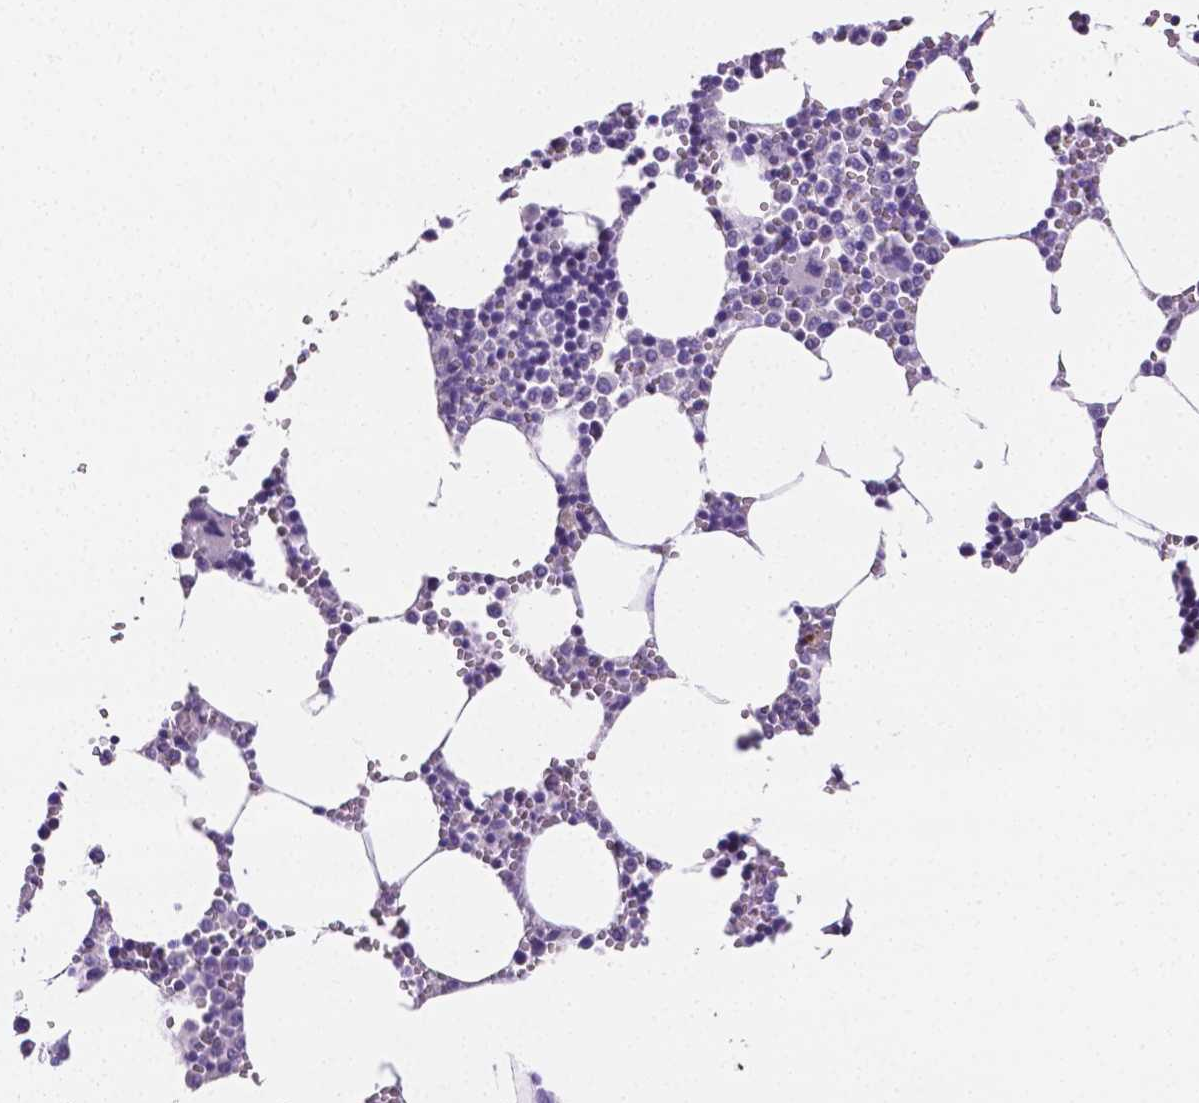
{"staining": {"intensity": "negative", "quantity": "none", "location": "none"}, "tissue": "bone marrow", "cell_type": "Hematopoietic cells", "image_type": "normal", "snomed": [{"axis": "morphology", "description": "Normal tissue, NOS"}, {"axis": "topography", "description": "Bone marrow"}], "caption": "A high-resolution micrograph shows immunohistochemistry (IHC) staining of unremarkable bone marrow, which reveals no significant positivity in hematopoietic cells. (DAB immunohistochemistry with hematoxylin counter stain).", "gene": "SLC22A2", "patient": {"sex": "male", "age": 54}}